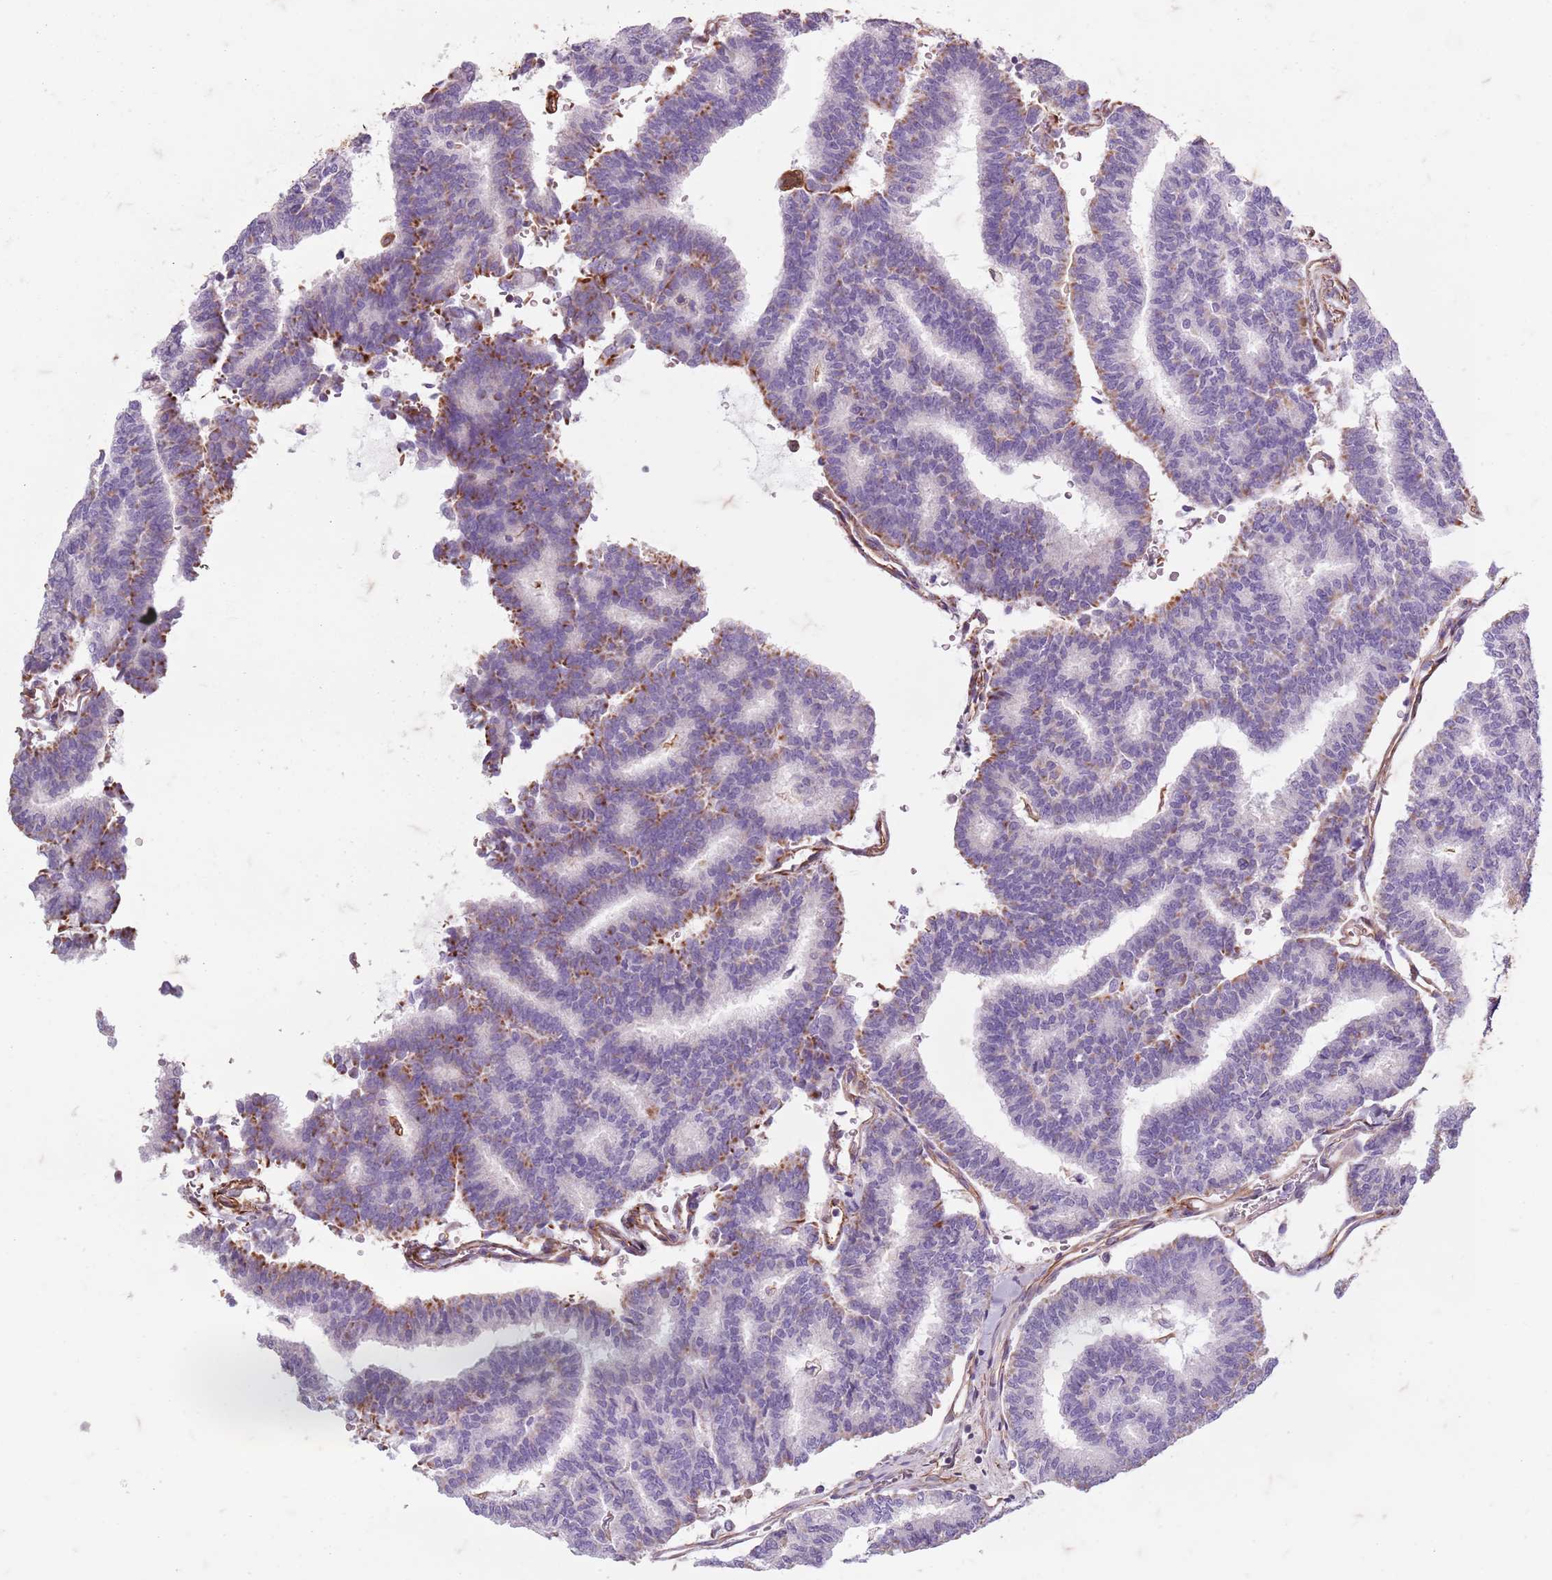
{"staining": {"intensity": "moderate", "quantity": "<25%", "location": "cytoplasmic/membranous"}, "tissue": "thyroid cancer", "cell_type": "Tumor cells", "image_type": "cancer", "snomed": [{"axis": "morphology", "description": "Papillary adenocarcinoma, NOS"}, {"axis": "topography", "description": "Thyroid gland"}], "caption": "Thyroid papillary adenocarcinoma stained for a protein (brown) demonstrates moderate cytoplasmic/membranous positive expression in approximately <25% of tumor cells.", "gene": "TAS2R38", "patient": {"sex": "female", "age": 35}}